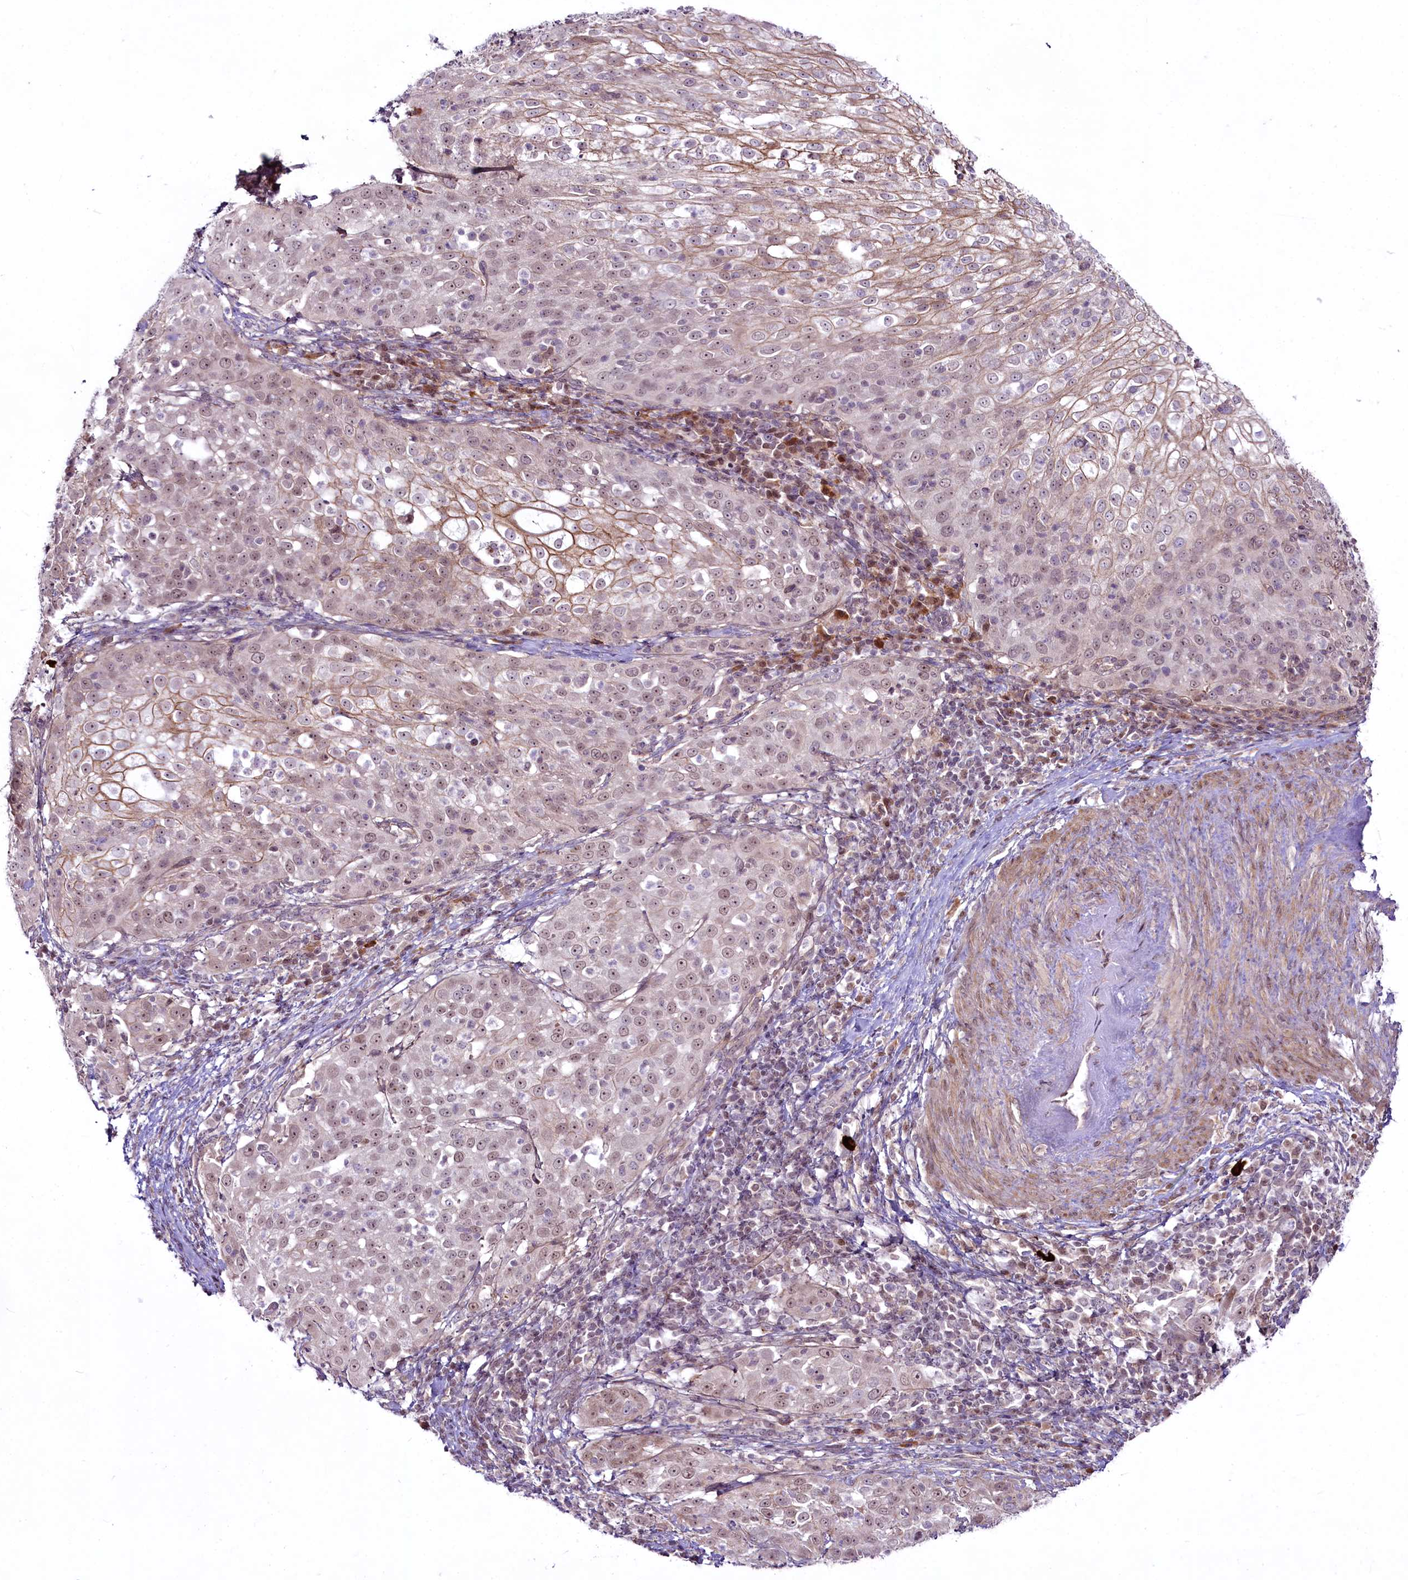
{"staining": {"intensity": "weak", "quantity": "25%-75%", "location": "cytoplasmic/membranous,nuclear"}, "tissue": "cervical cancer", "cell_type": "Tumor cells", "image_type": "cancer", "snomed": [{"axis": "morphology", "description": "Squamous cell carcinoma, NOS"}, {"axis": "topography", "description": "Cervix"}], "caption": "The immunohistochemical stain highlights weak cytoplasmic/membranous and nuclear expression in tumor cells of cervical cancer tissue.", "gene": "RSBN1", "patient": {"sex": "female", "age": 57}}